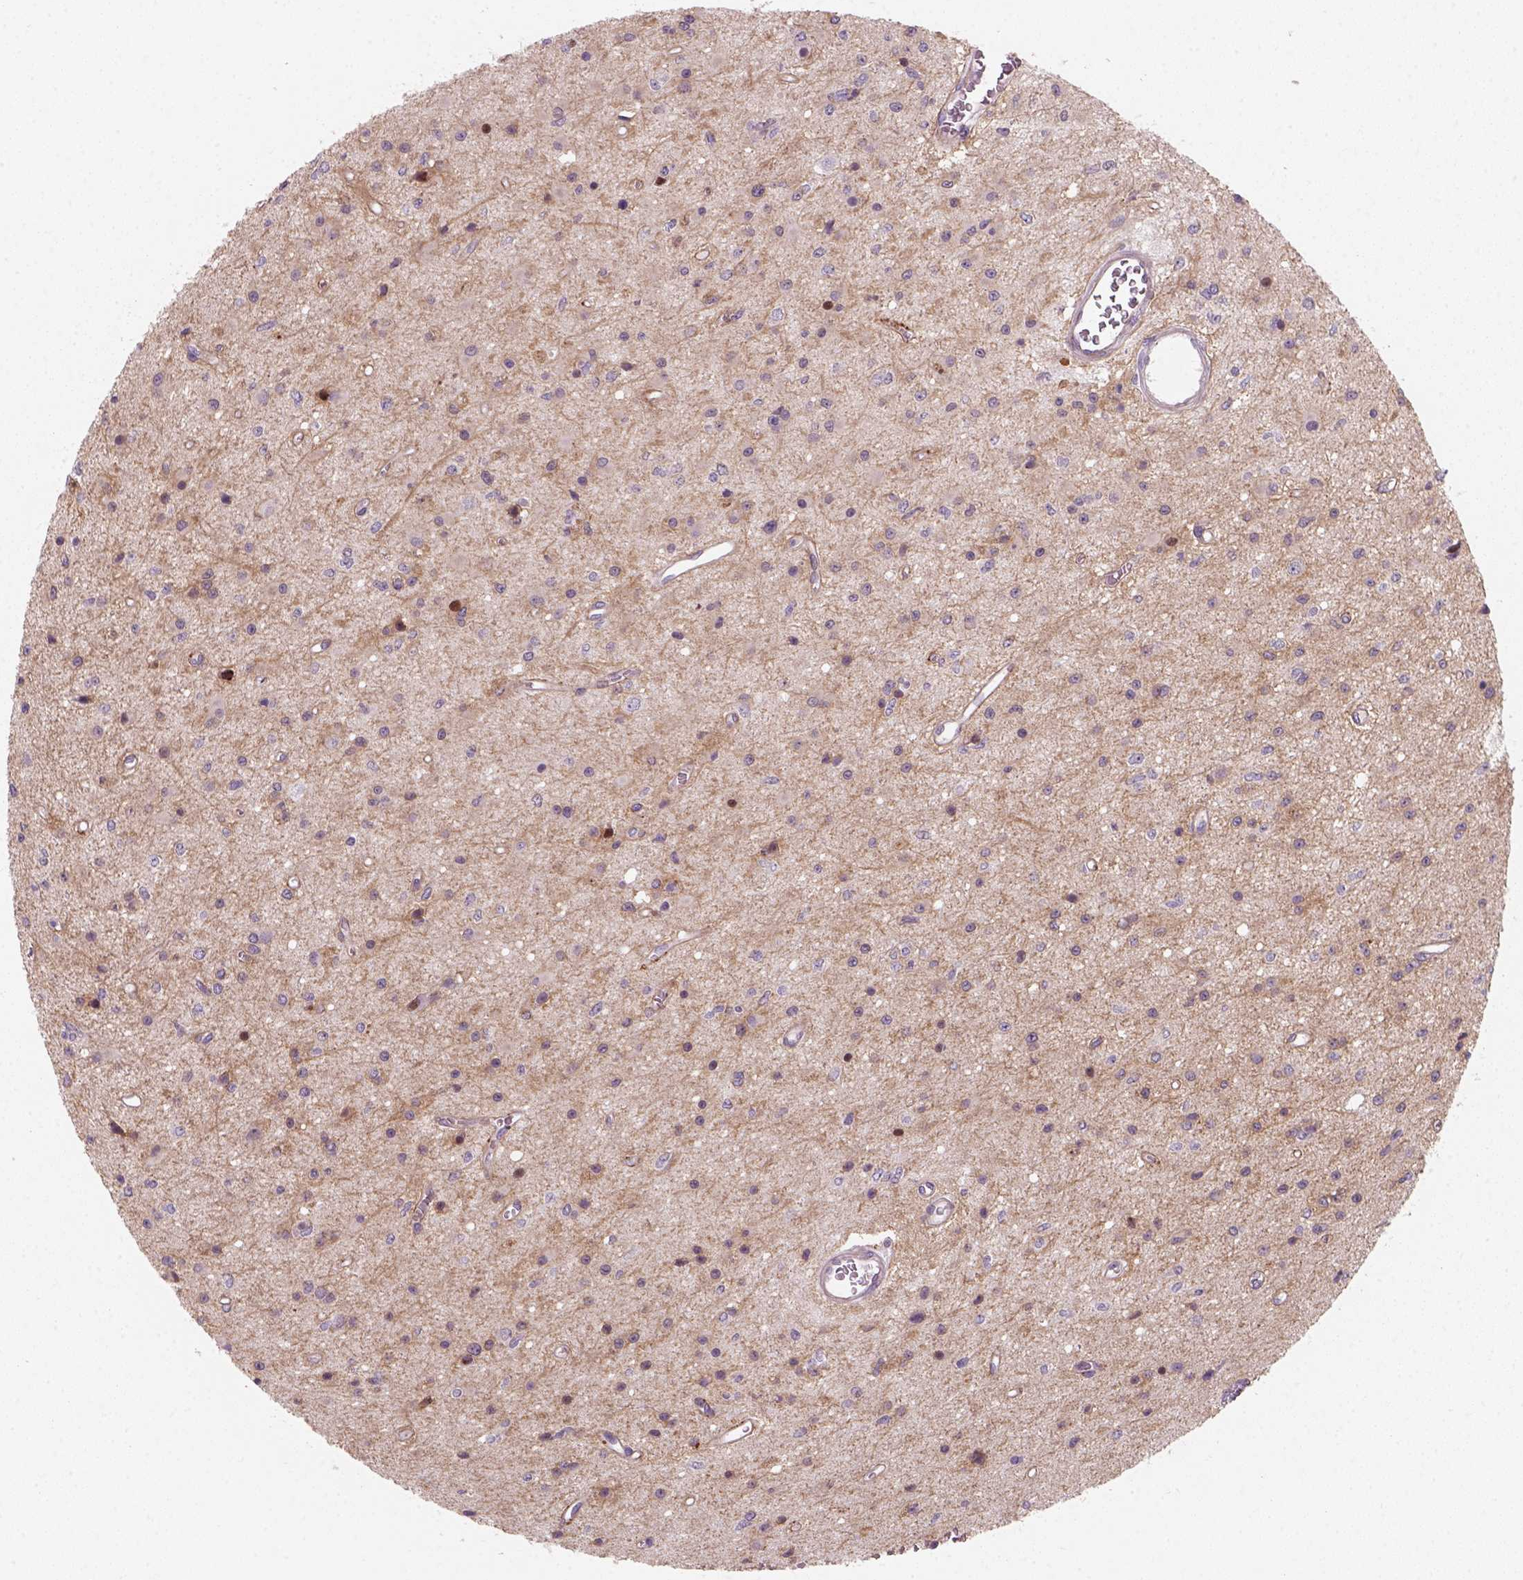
{"staining": {"intensity": "weak", "quantity": "<25%", "location": "cytoplasmic/membranous"}, "tissue": "glioma", "cell_type": "Tumor cells", "image_type": "cancer", "snomed": [{"axis": "morphology", "description": "Glioma, malignant, Low grade"}, {"axis": "topography", "description": "Brain"}], "caption": "This is an immunohistochemistry (IHC) photomicrograph of malignant glioma (low-grade). There is no positivity in tumor cells.", "gene": "VSTM5", "patient": {"sex": "female", "age": 45}}